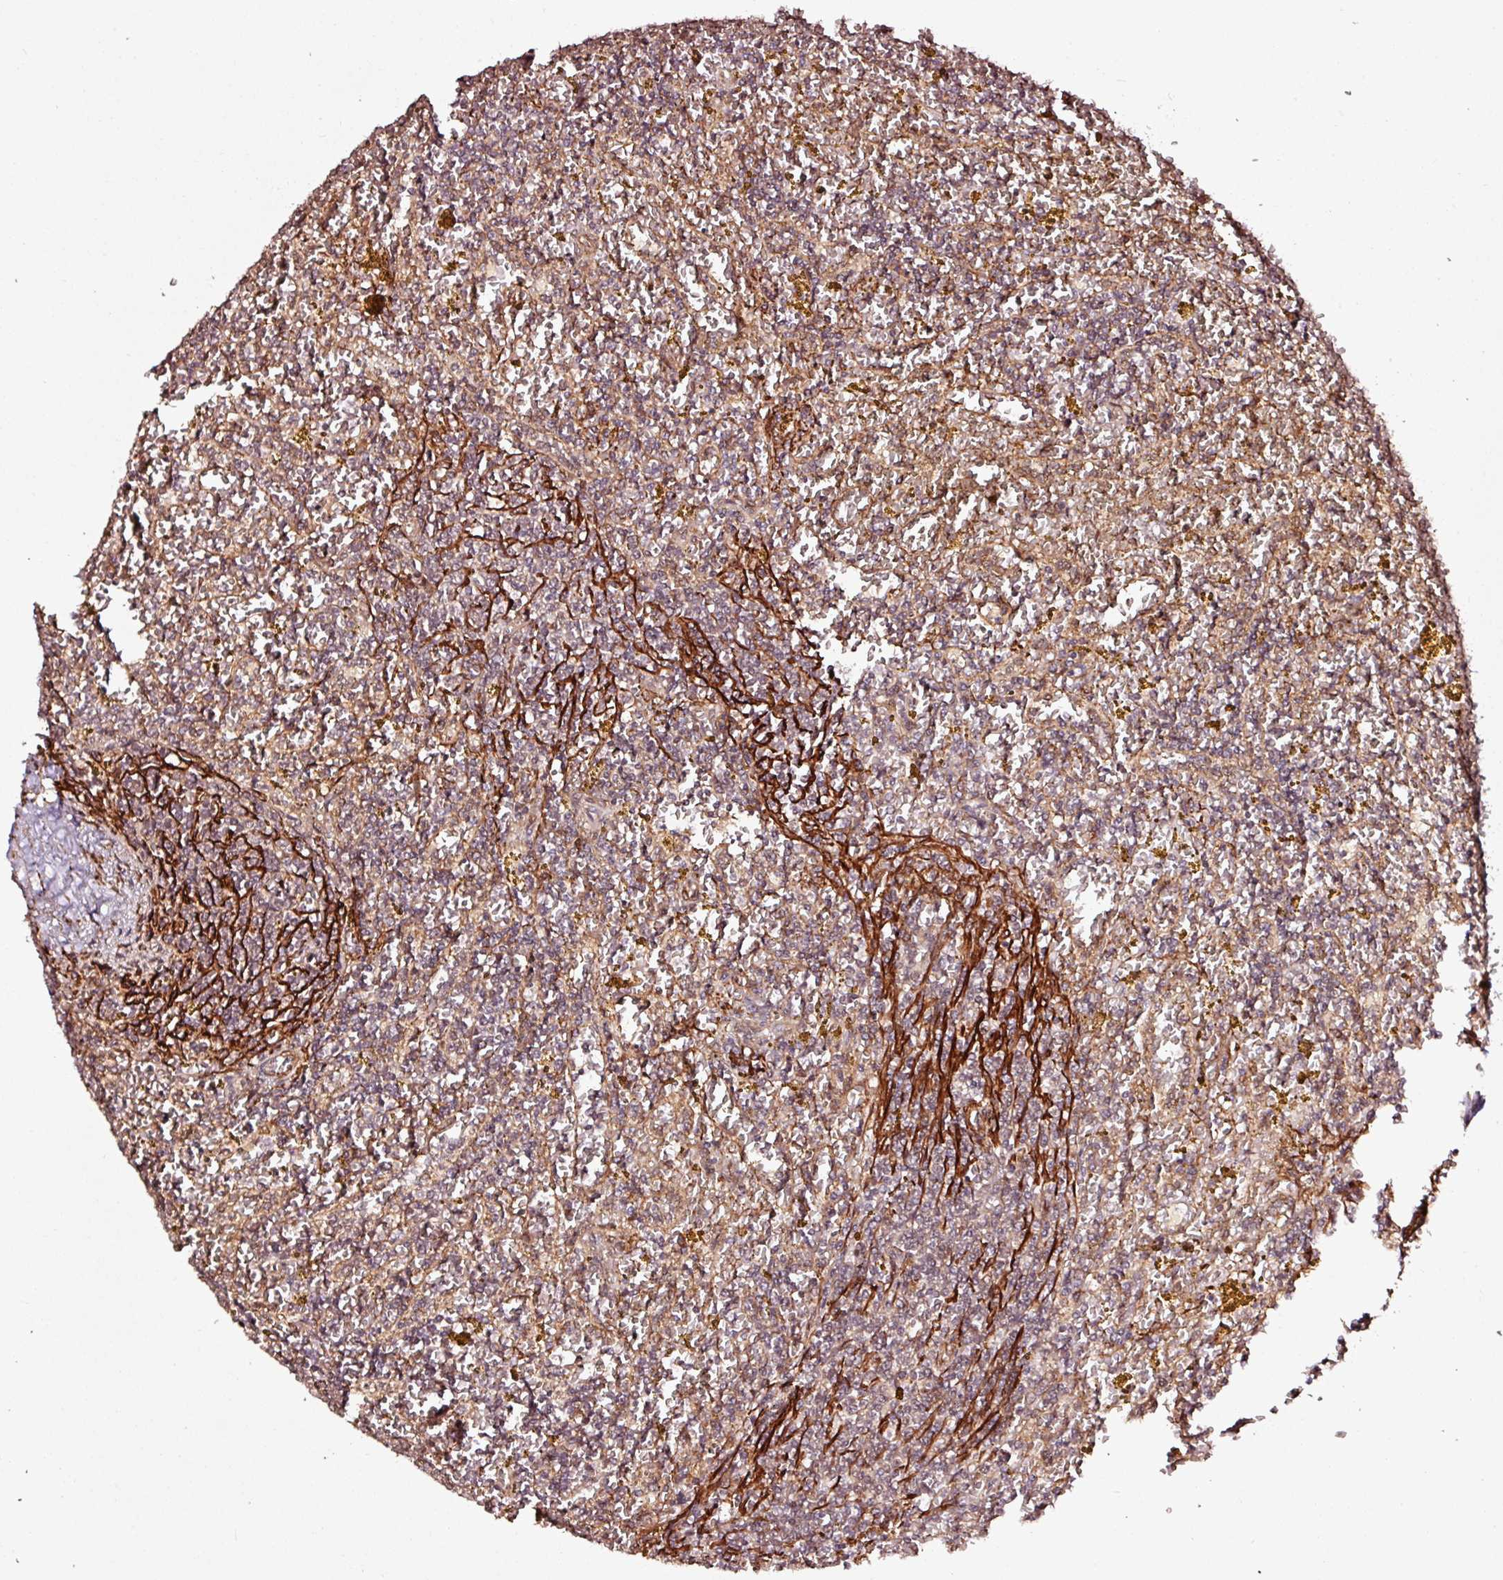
{"staining": {"intensity": "weak", "quantity": "<25%", "location": "cytoplasmic/membranous"}, "tissue": "lymphoma", "cell_type": "Tumor cells", "image_type": "cancer", "snomed": [{"axis": "morphology", "description": "Malignant lymphoma, non-Hodgkin's type, Low grade"}, {"axis": "topography", "description": "Spleen"}, {"axis": "topography", "description": "Lymph node"}], "caption": "This is a micrograph of immunohistochemistry (IHC) staining of low-grade malignant lymphoma, non-Hodgkin's type, which shows no staining in tumor cells.", "gene": "TPM1", "patient": {"sex": "female", "age": 66}}